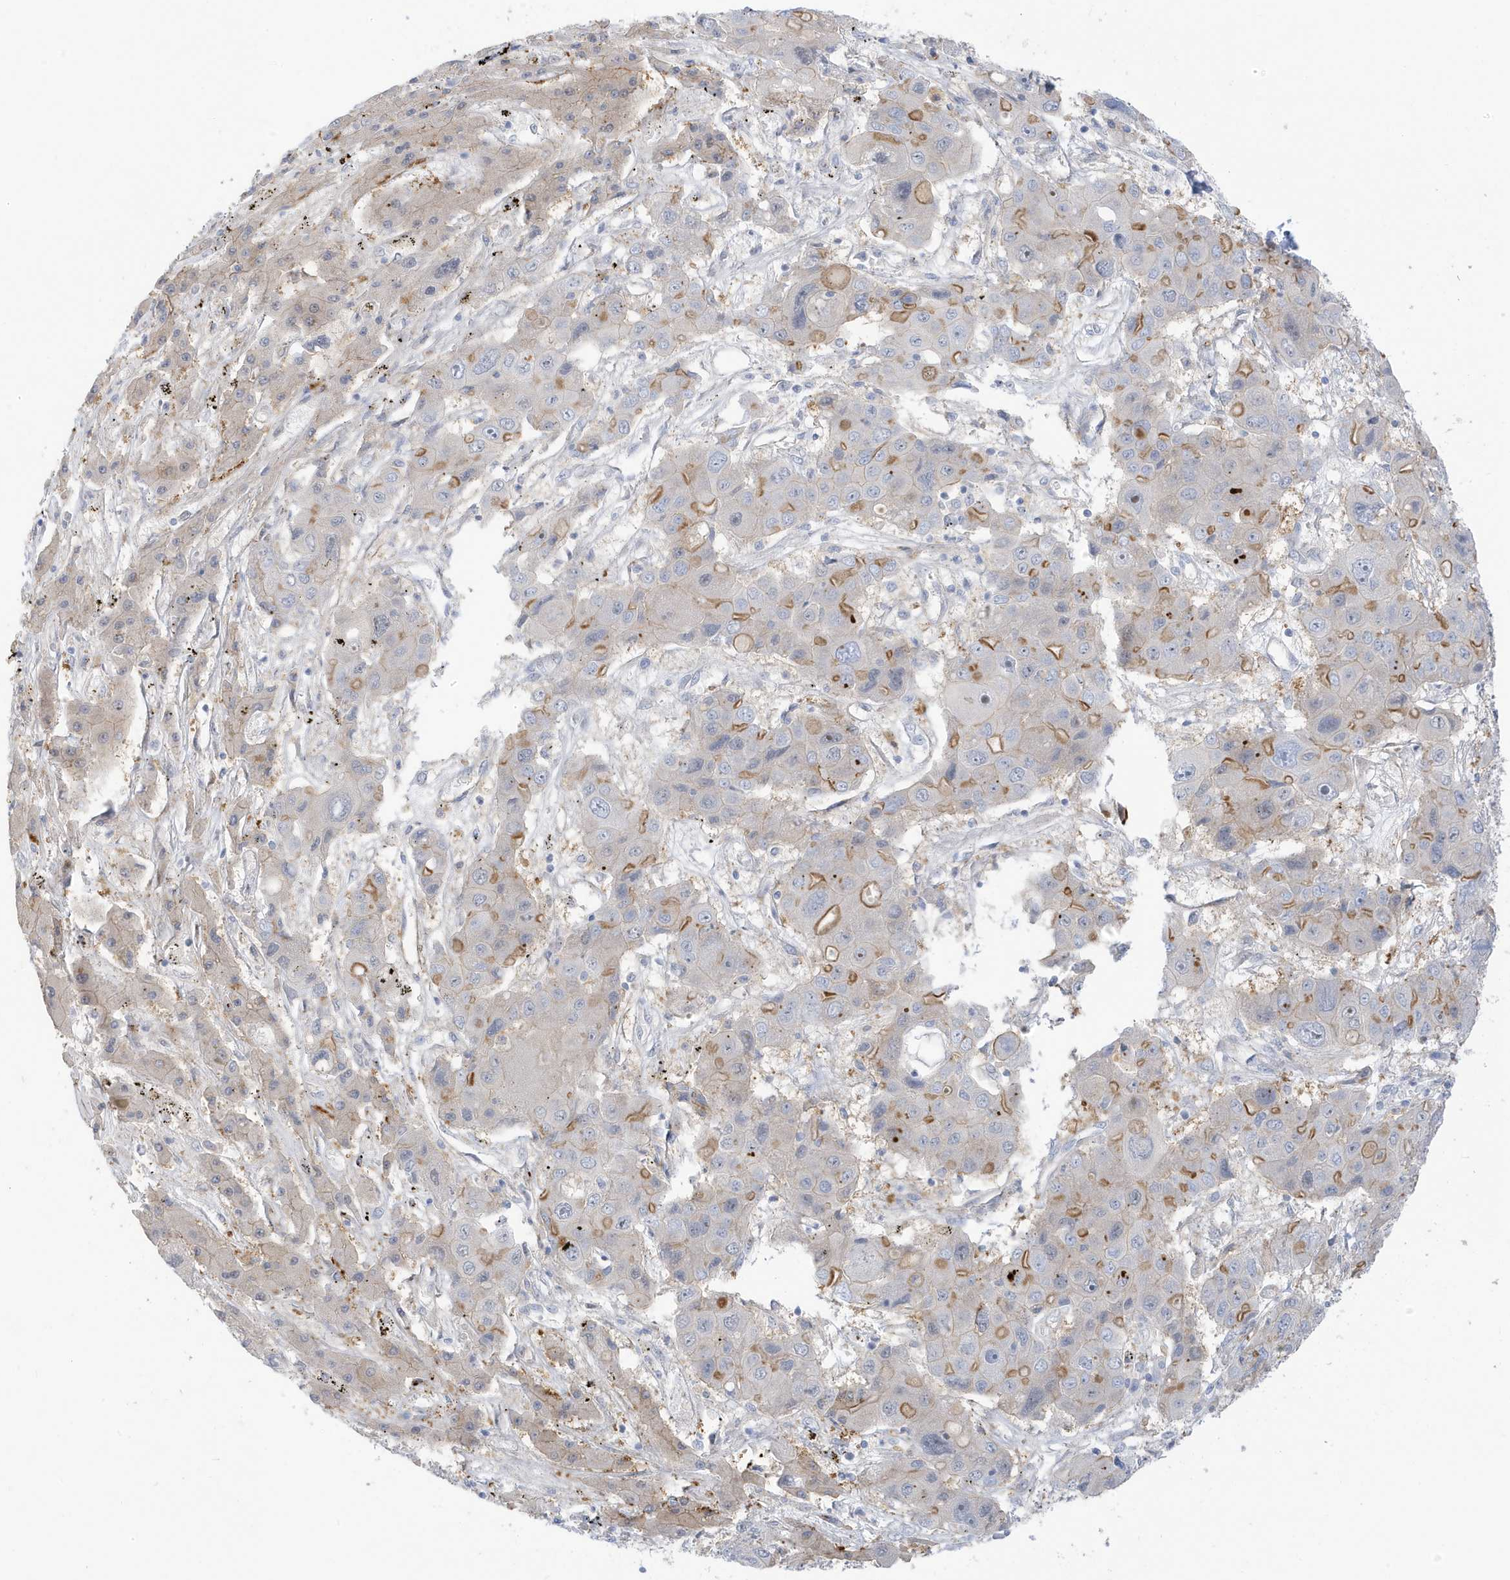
{"staining": {"intensity": "moderate", "quantity": "<25%", "location": "cytoplasmic/membranous"}, "tissue": "liver cancer", "cell_type": "Tumor cells", "image_type": "cancer", "snomed": [{"axis": "morphology", "description": "Cholangiocarcinoma"}, {"axis": "topography", "description": "Liver"}], "caption": "Immunohistochemical staining of cholangiocarcinoma (liver) shows low levels of moderate cytoplasmic/membranous protein positivity in about <25% of tumor cells. (IHC, brightfield microscopy, high magnification).", "gene": "ATP13A5", "patient": {"sex": "male", "age": 67}}